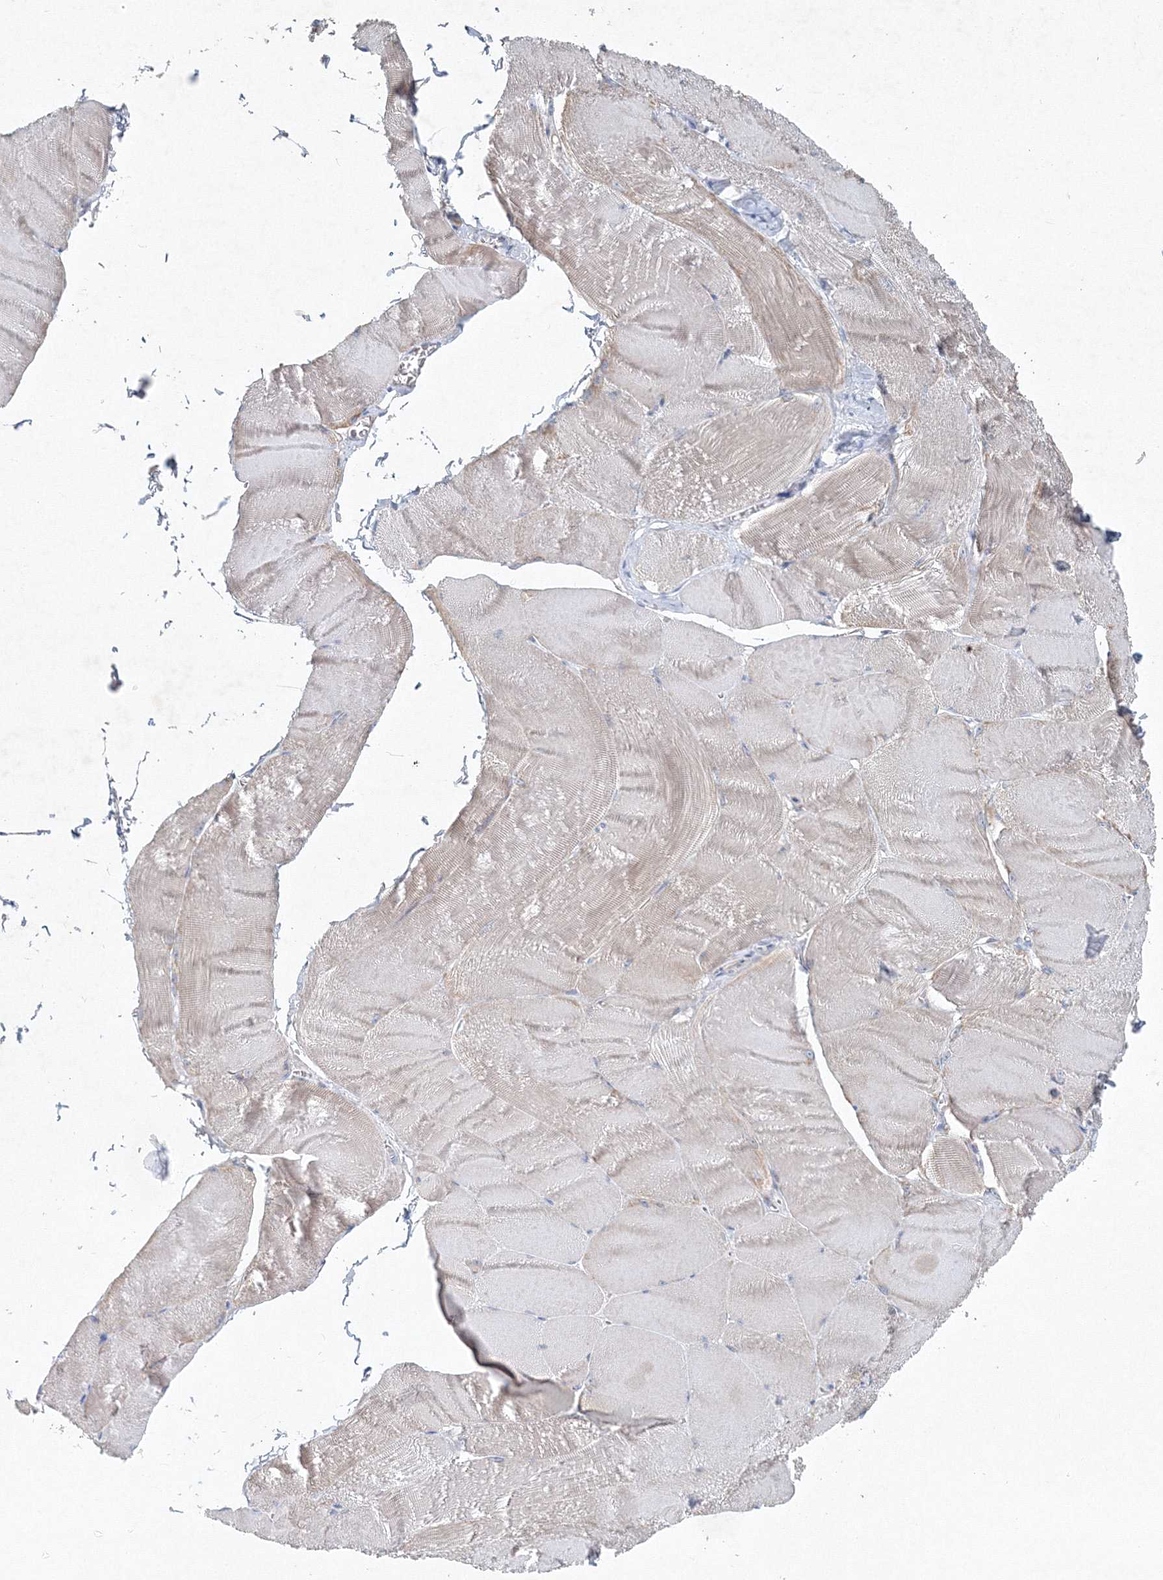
{"staining": {"intensity": "negative", "quantity": "none", "location": "none"}, "tissue": "skeletal muscle", "cell_type": "Myocytes", "image_type": "normal", "snomed": [{"axis": "morphology", "description": "Normal tissue, NOS"}, {"axis": "morphology", "description": "Basal cell carcinoma"}, {"axis": "topography", "description": "Skeletal muscle"}], "caption": "DAB (3,3'-diaminobenzidine) immunohistochemical staining of benign human skeletal muscle demonstrates no significant staining in myocytes. Nuclei are stained in blue.", "gene": "SH3BP5", "patient": {"sex": "female", "age": 64}}